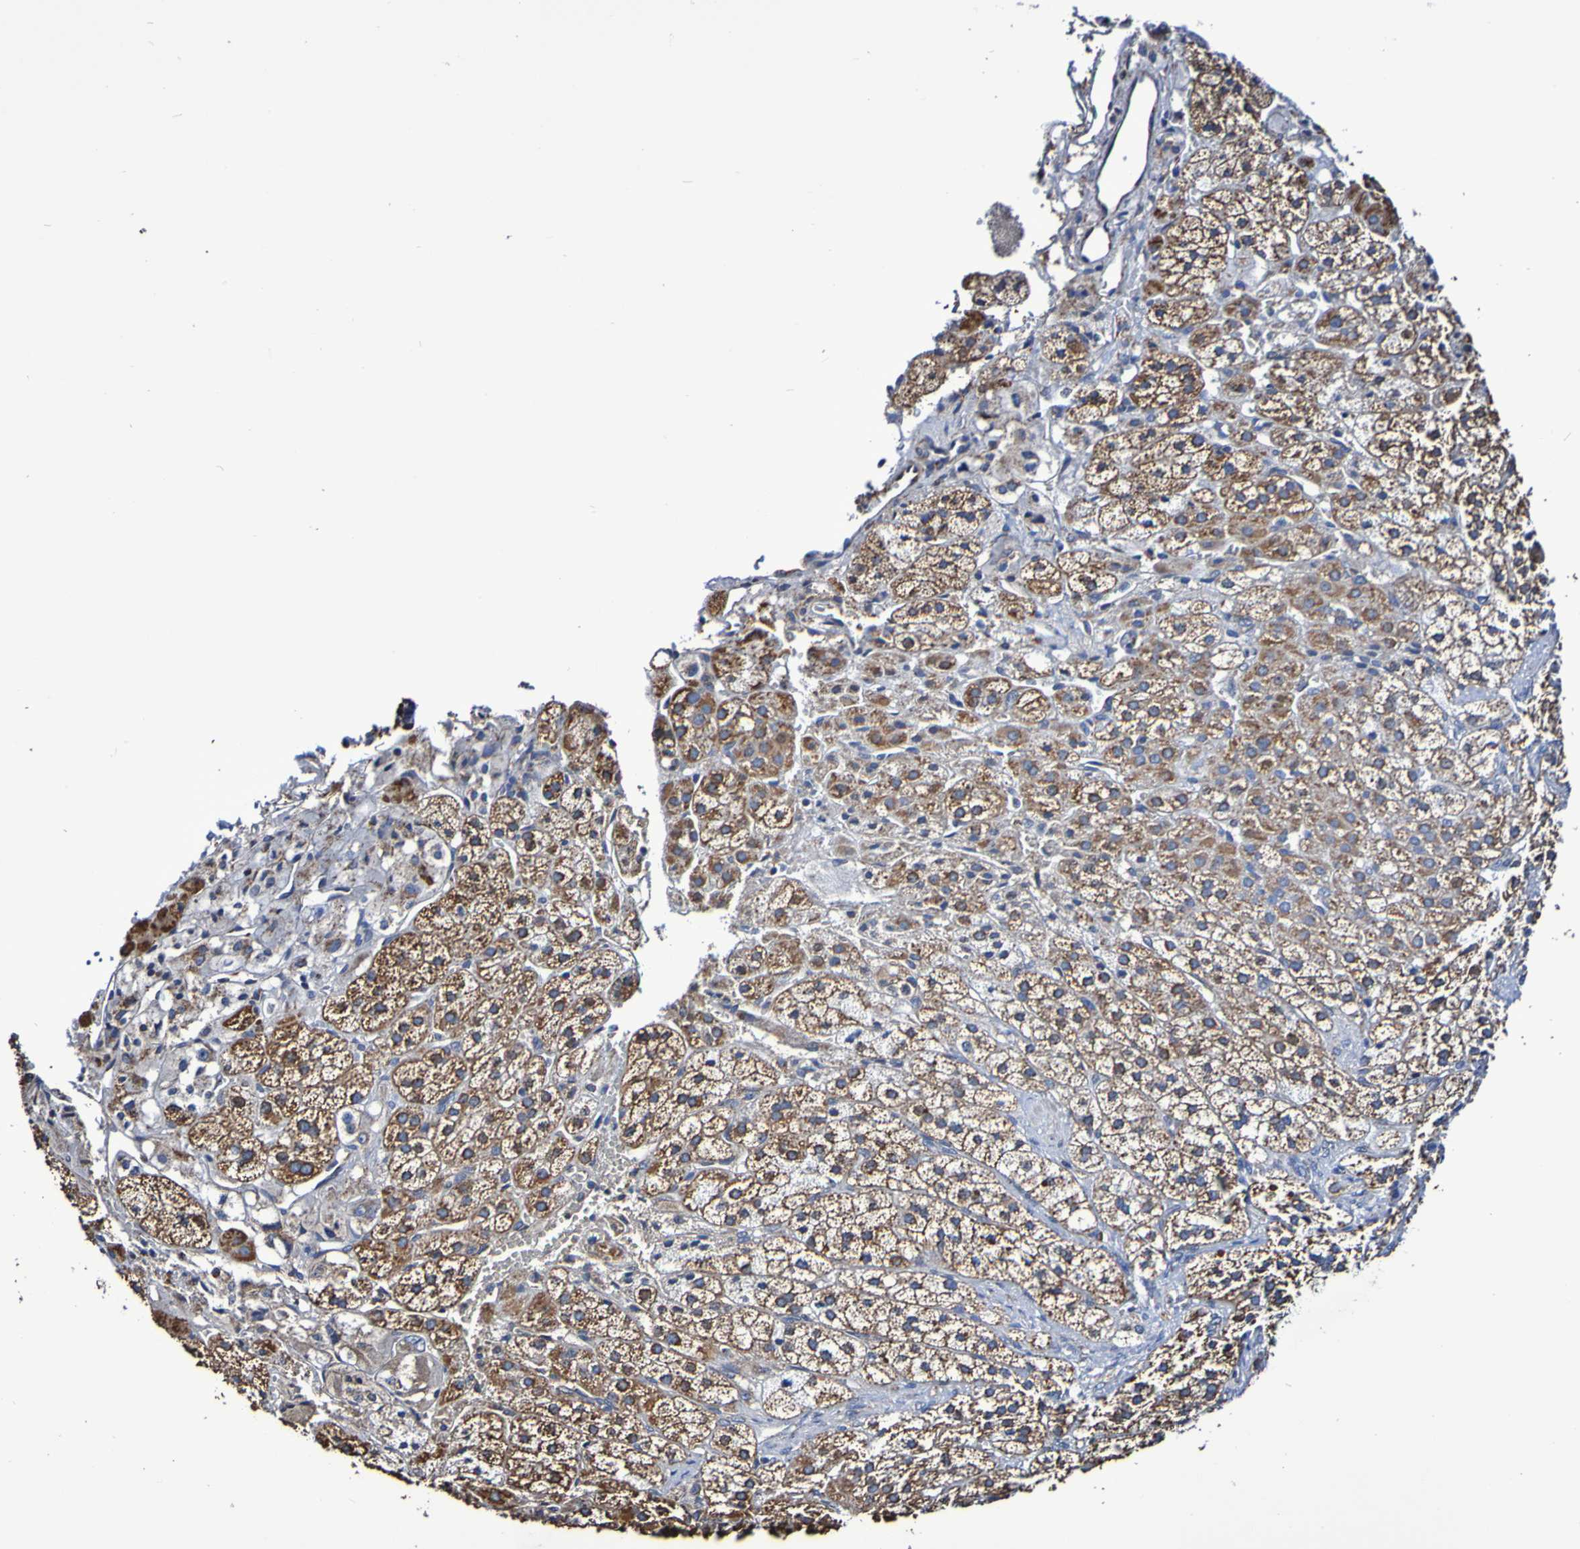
{"staining": {"intensity": "strong", "quantity": ">75%", "location": "cytoplasmic/membranous"}, "tissue": "adrenal gland", "cell_type": "Glandular cells", "image_type": "normal", "snomed": [{"axis": "morphology", "description": "Normal tissue, NOS"}, {"axis": "topography", "description": "Adrenal gland"}], "caption": "The photomicrograph displays staining of normal adrenal gland, revealing strong cytoplasmic/membranous protein expression (brown color) within glandular cells. Nuclei are stained in blue.", "gene": "IL18R1", "patient": {"sex": "male", "age": 56}}